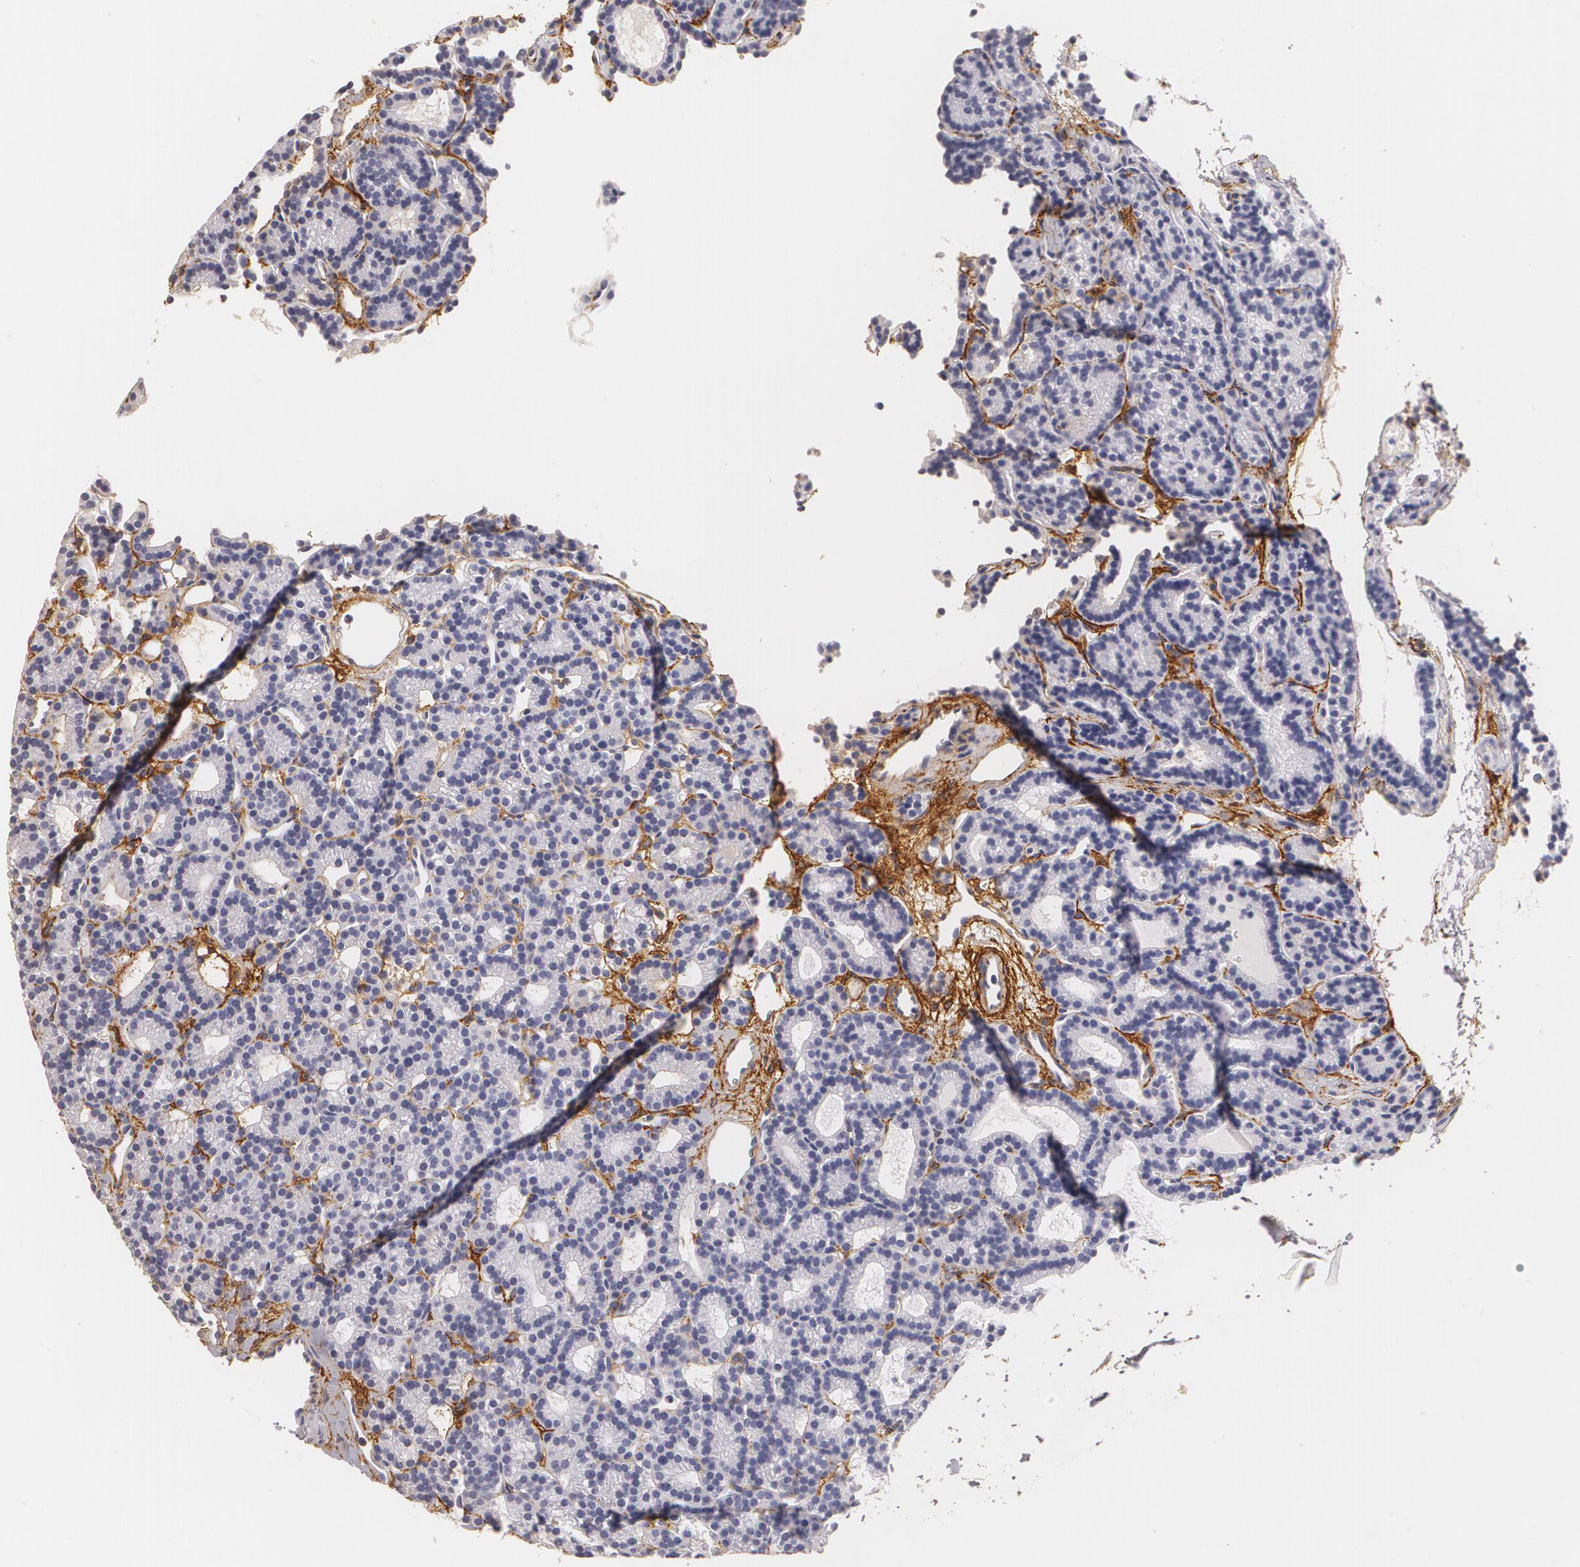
{"staining": {"intensity": "negative", "quantity": "none", "location": "none"}, "tissue": "parathyroid gland", "cell_type": "Glandular cells", "image_type": "normal", "snomed": [{"axis": "morphology", "description": "Normal tissue, NOS"}, {"axis": "topography", "description": "Parathyroid gland"}], "caption": "The immunohistochemistry photomicrograph has no significant expression in glandular cells of parathyroid gland. Brightfield microscopy of immunohistochemistry (IHC) stained with DAB (brown) and hematoxylin (blue), captured at high magnification.", "gene": "NGFR", "patient": {"sex": "male", "age": 85}}